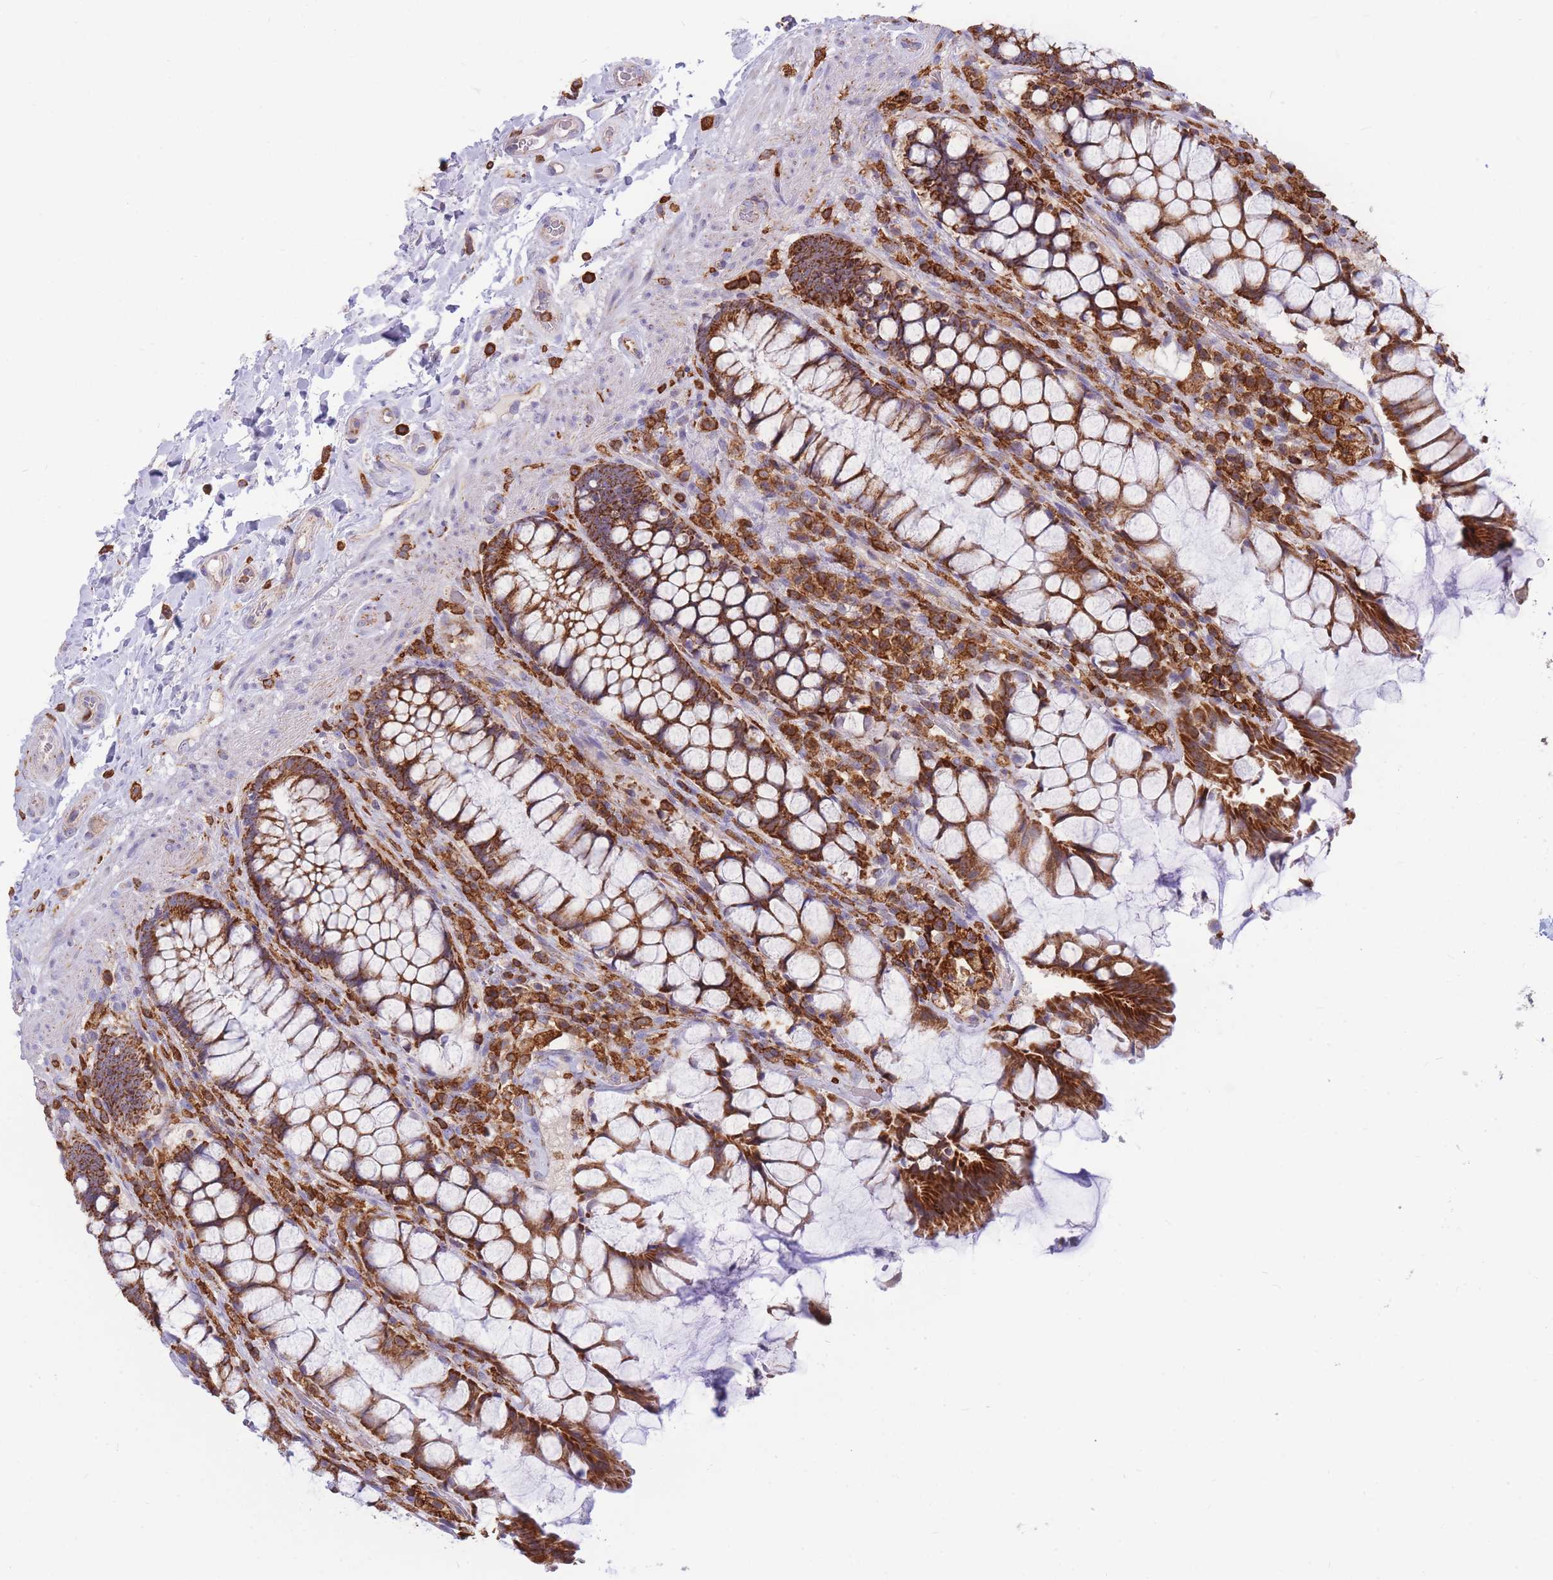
{"staining": {"intensity": "strong", "quantity": ">75%", "location": "cytoplasmic/membranous"}, "tissue": "rectum", "cell_type": "Glandular cells", "image_type": "normal", "snomed": [{"axis": "morphology", "description": "Normal tissue, NOS"}, {"axis": "topography", "description": "Rectum"}], "caption": "Immunohistochemistry of normal rectum displays high levels of strong cytoplasmic/membranous positivity in about >75% of glandular cells.", "gene": "MRPL54", "patient": {"sex": "female", "age": 58}}